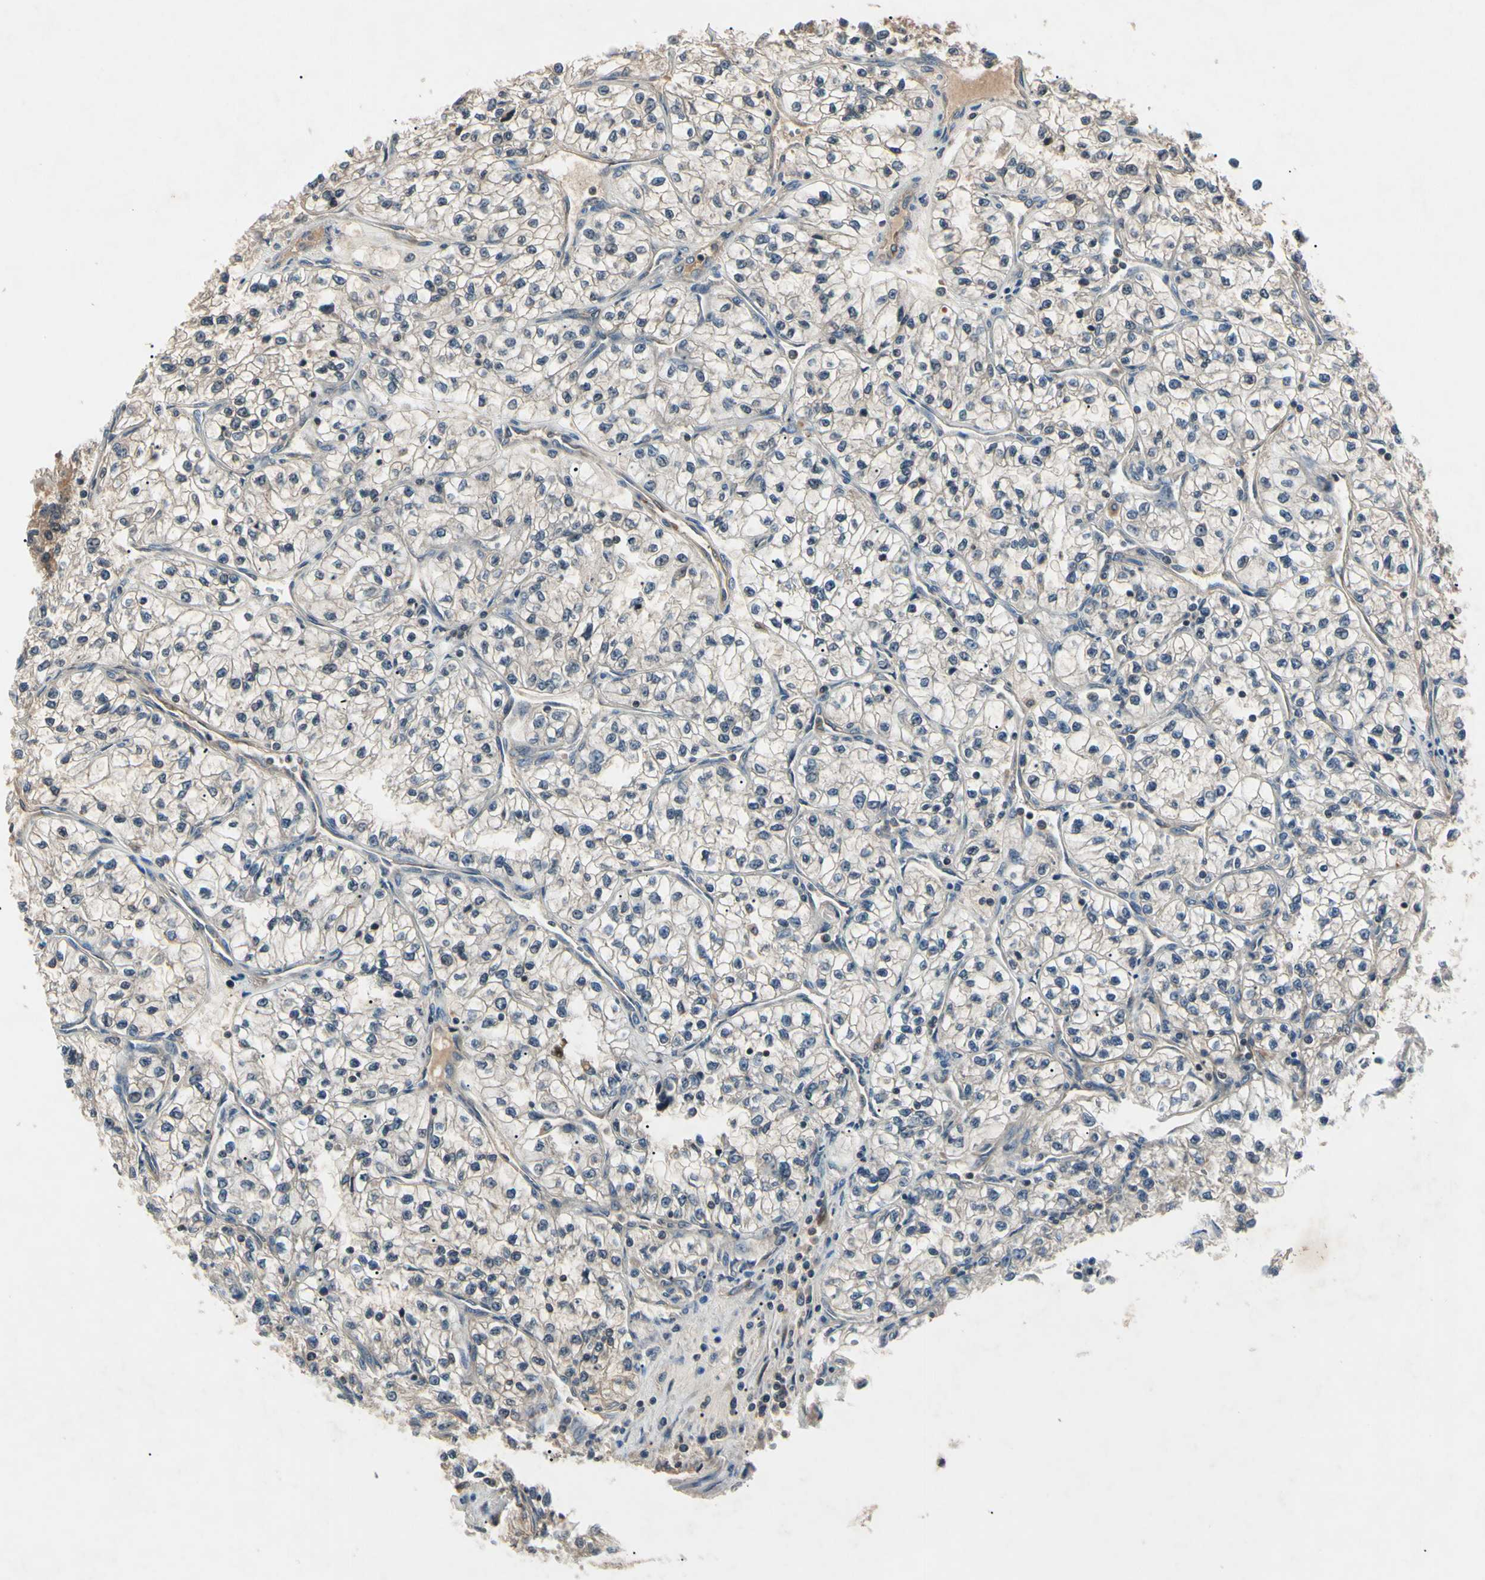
{"staining": {"intensity": "negative", "quantity": "none", "location": "none"}, "tissue": "renal cancer", "cell_type": "Tumor cells", "image_type": "cancer", "snomed": [{"axis": "morphology", "description": "Adenocarcinoma, NOS"}, {"axis": "topography", "description": "Kidney"}], "caption": "Immunohistochemistry (IHC) photomicrograph of adenocarcinoma (renal) stained for a protein (brown), which demonstrates no expression in tumor cells.", "gene": "AEBP1", "patient": {"sex": "female", "age": 57}}